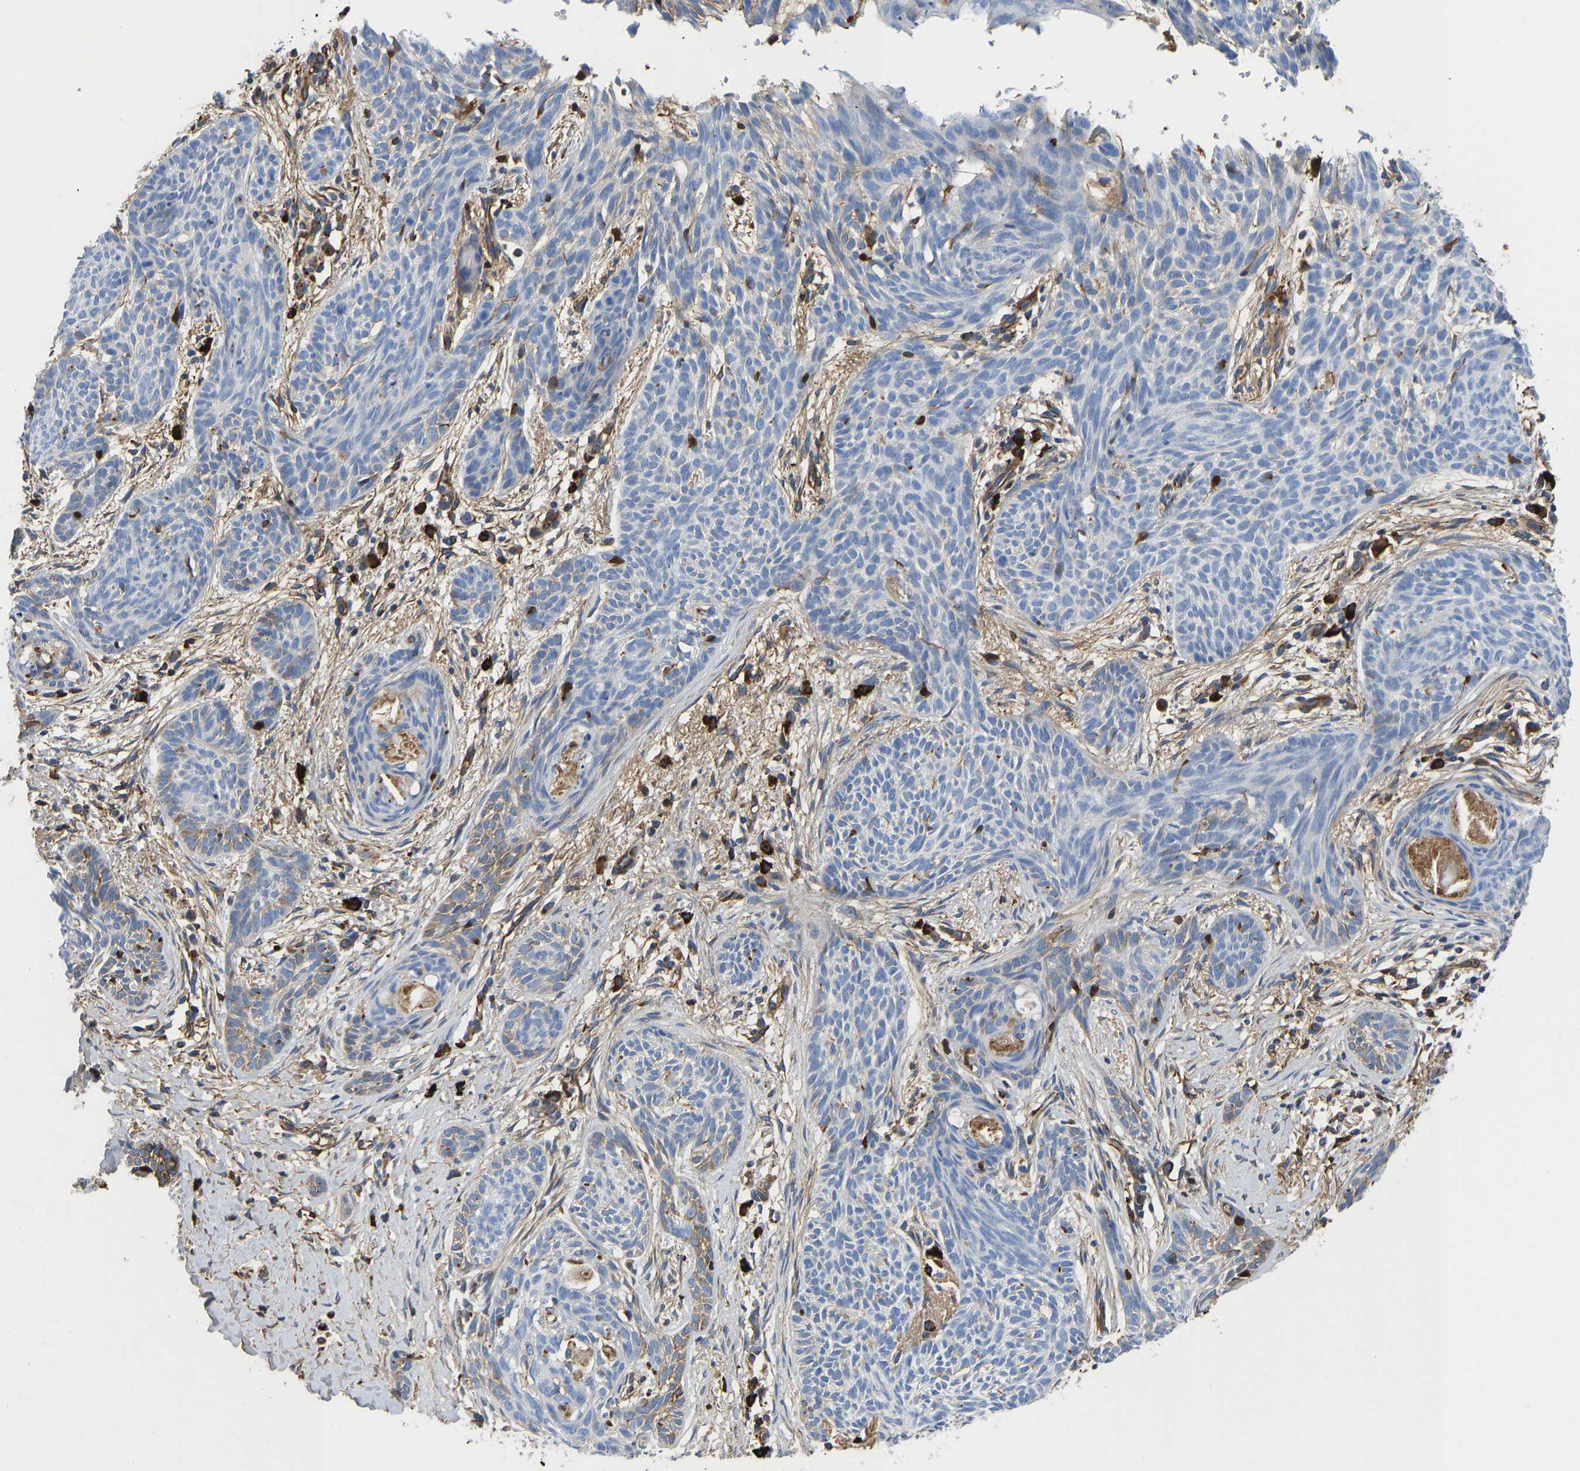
{"staining": {"intensity": "negative", "quantity": "none", "location": "none"}, "tissue": "skin cancer", "cell_type": "Tumor cells", "image_type": "cancer", "snomed": [{"axis": "morphology", "description": "Basal cell carcinoma"}, {"axis": "topography", "description": "Skin"}], "caption": "An immunohistochemistry (IHC) image of skin basal cell carcinoma is shown. There is no staining in tumor cells of skin basal cell carcinoma.", "gene": "HSPG2", "patient": {"sex": "female", "age": 59}}